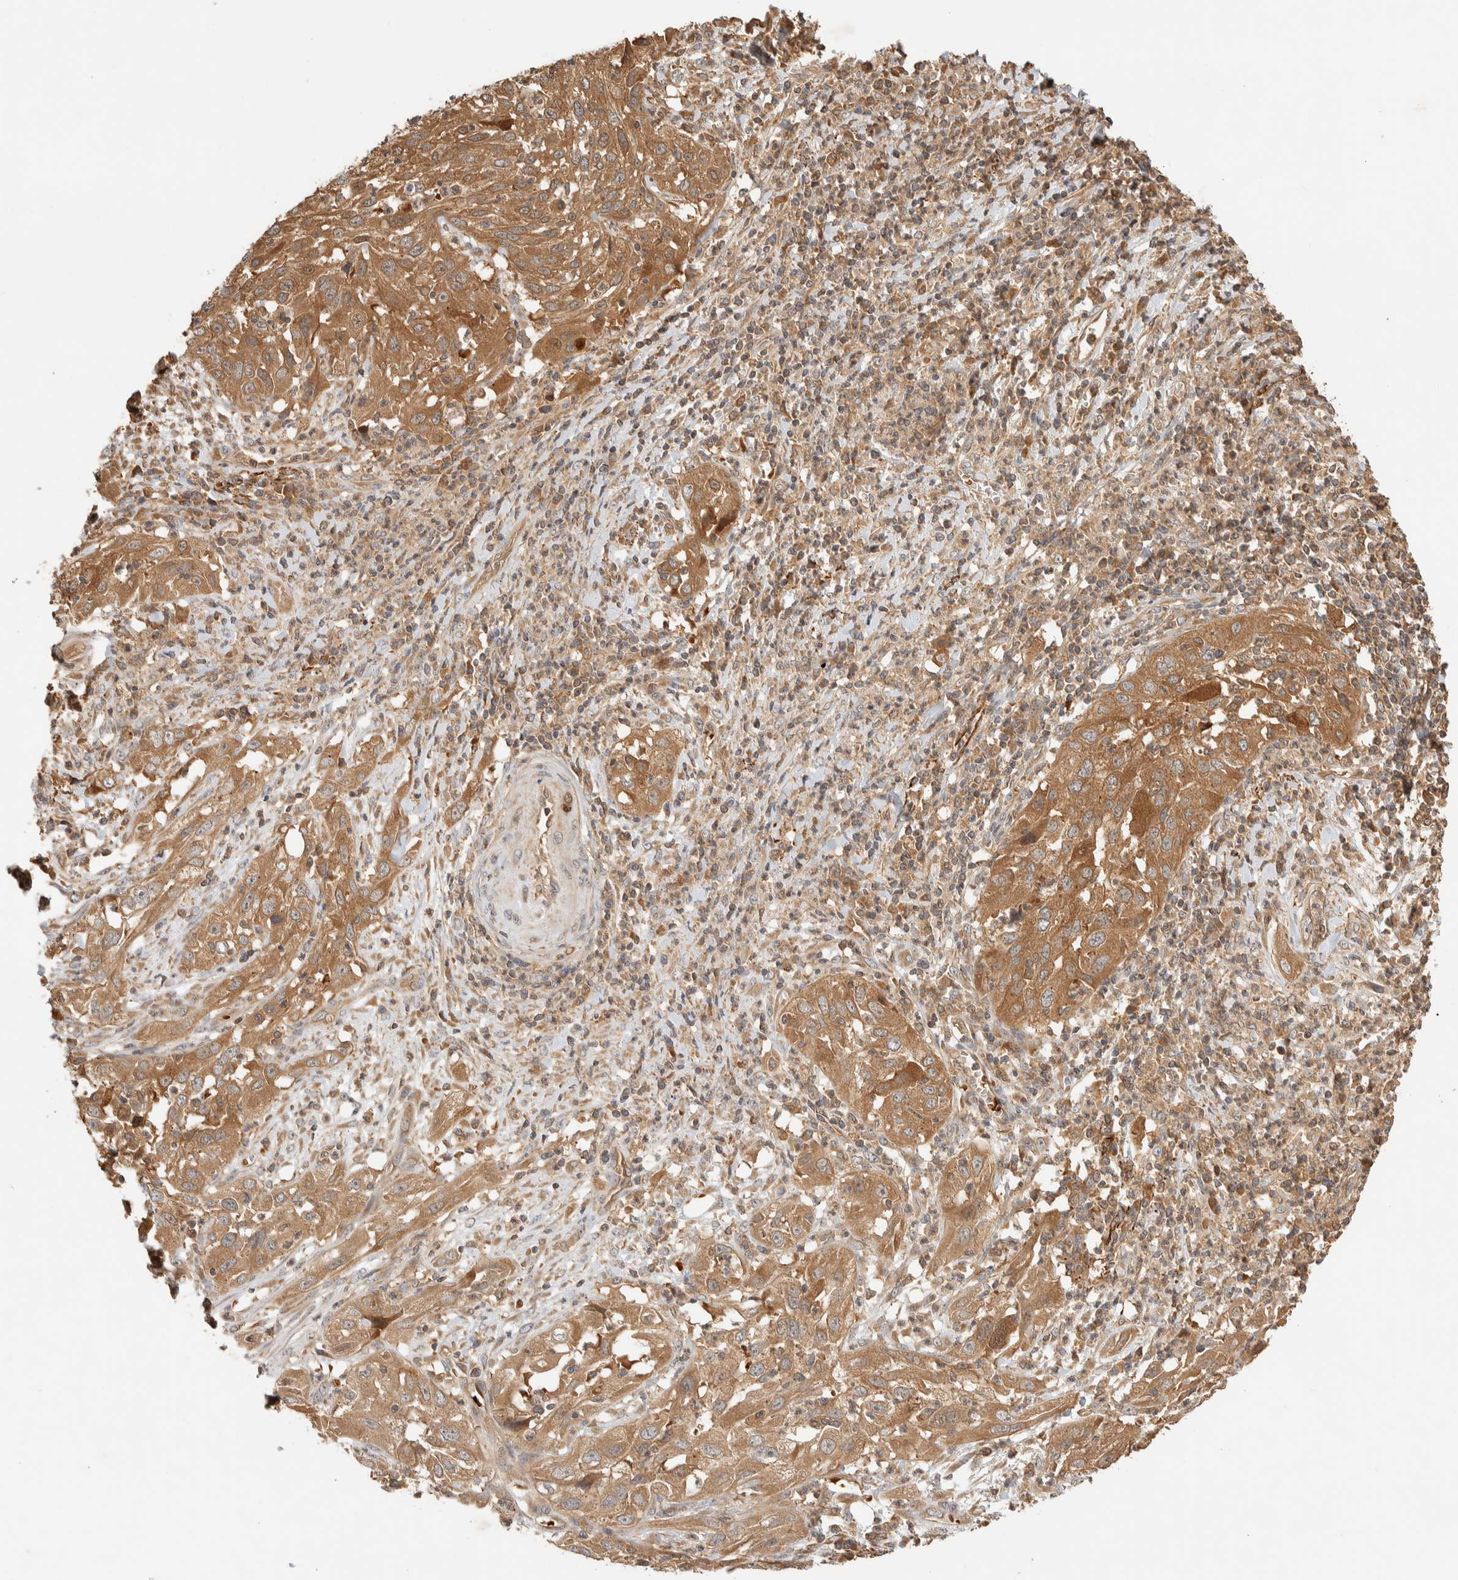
{"staining": {"intensity": "moderate", "quantity": ">75%", "location": "cytoplasmic/membranous"}, "tissue": "cervical cancer", "cell_type": "Tumor cells", "image_type": "cancer", "snomed": [{"axis": "morphology", "description": "Squamous cell carcinoma, NOS"}, {"axis": "topography", "description": "Cervix"}], "caption": "Protein expression analysis of cervical squamous cell carcinoma shows moderate cytoplasmic/membranous staining in approximately >75% of tumor cells.", "gene": "TTI2", "patient": {"sex": "female", "age": 32}}